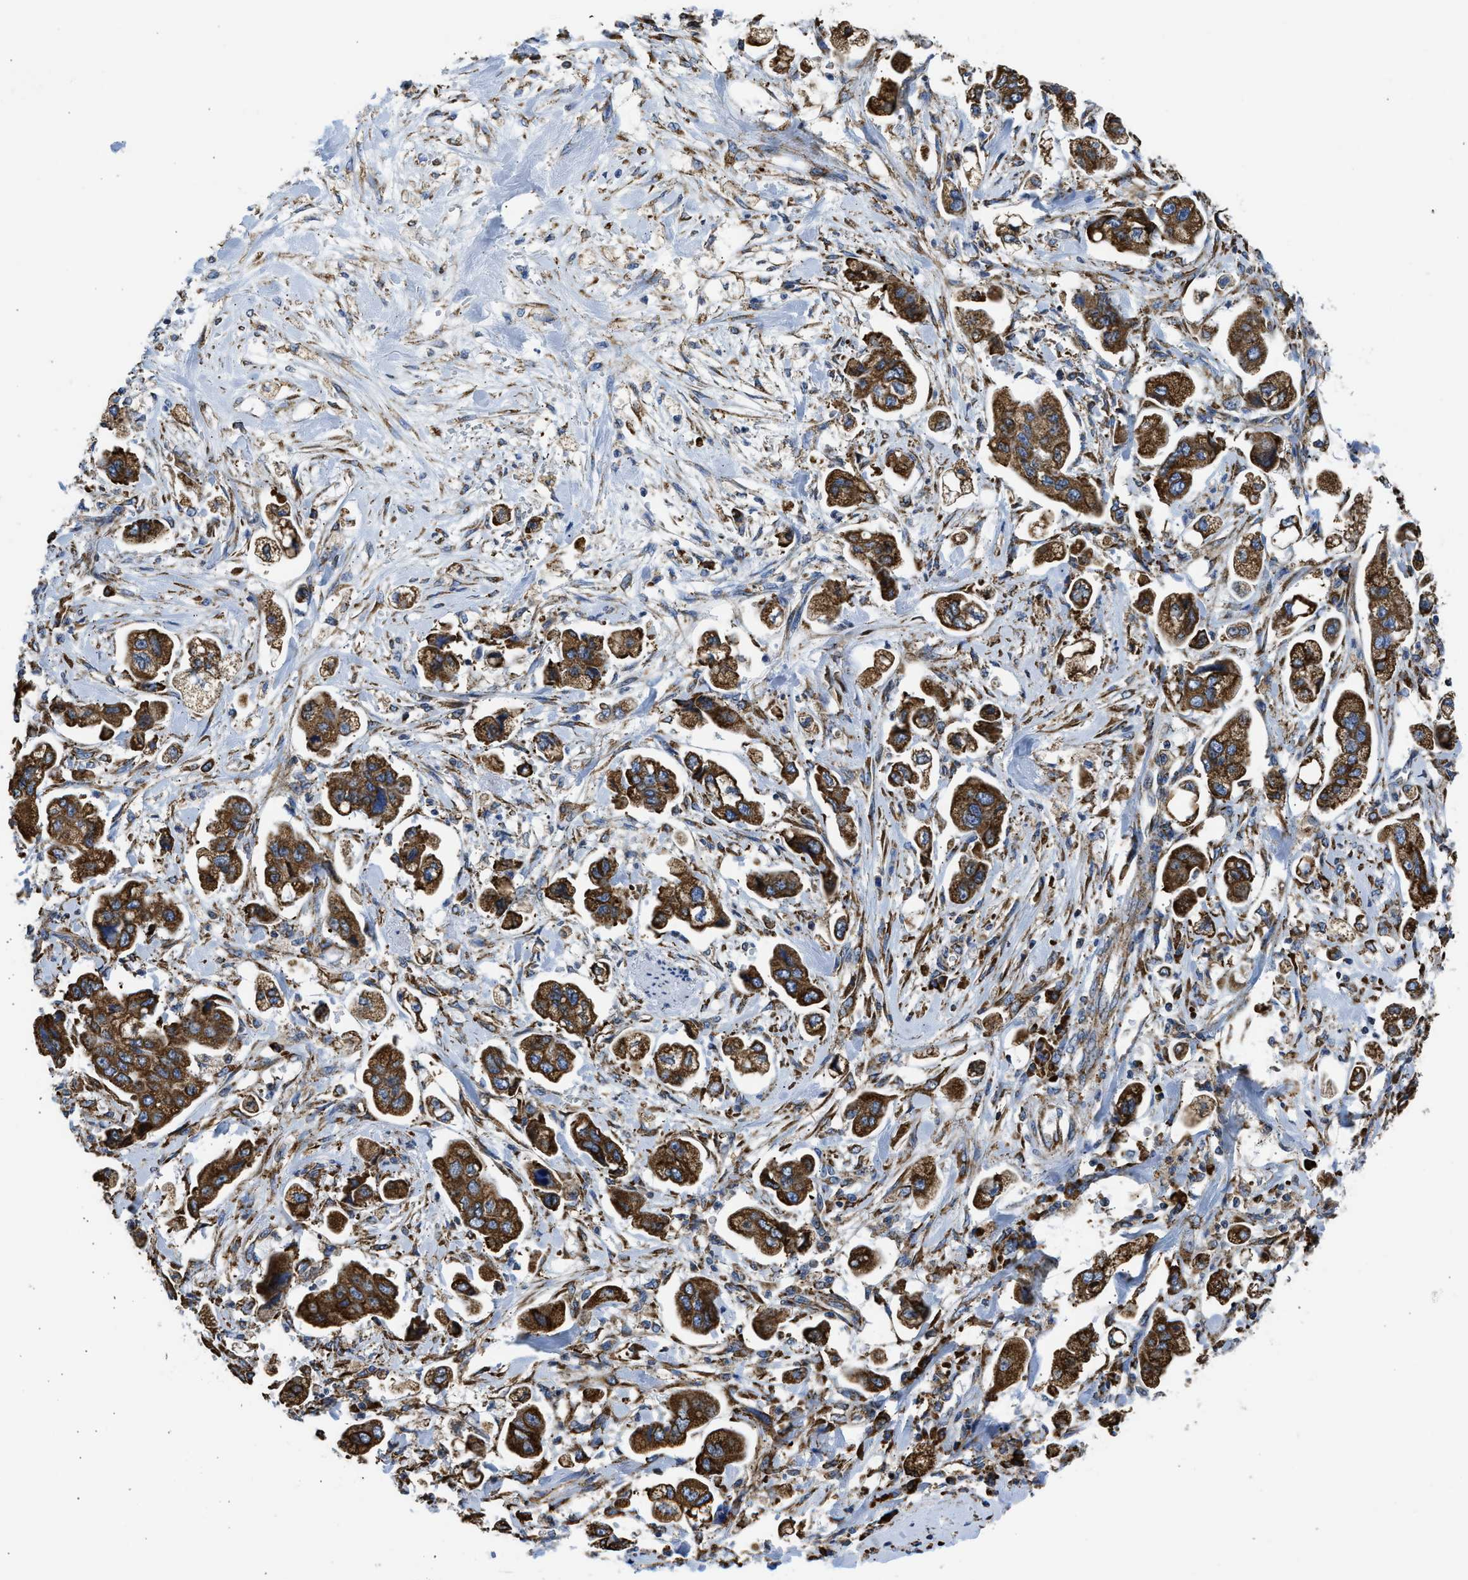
{"staining": {"intensity": "strong", "quantity": ">75%", "location": "cytoplasmic/membranous"}, "tissue": "stomach cancer", "cell_type": "Tumor cells", "image_type": "cancer", "snomed": [{"axis": "morphology", "description": "Adenocarcinoma, NOS"}, {"axis": "topography", "description": "Stomach"}], "caption": "Strong cytoplasmic/membranous staining for a protein is identified in about >75% of tumor cells of stomach adenocarcinoma using IHC.", "gene": "CYCS", "patient": {"sex": "male", "age": 62}}